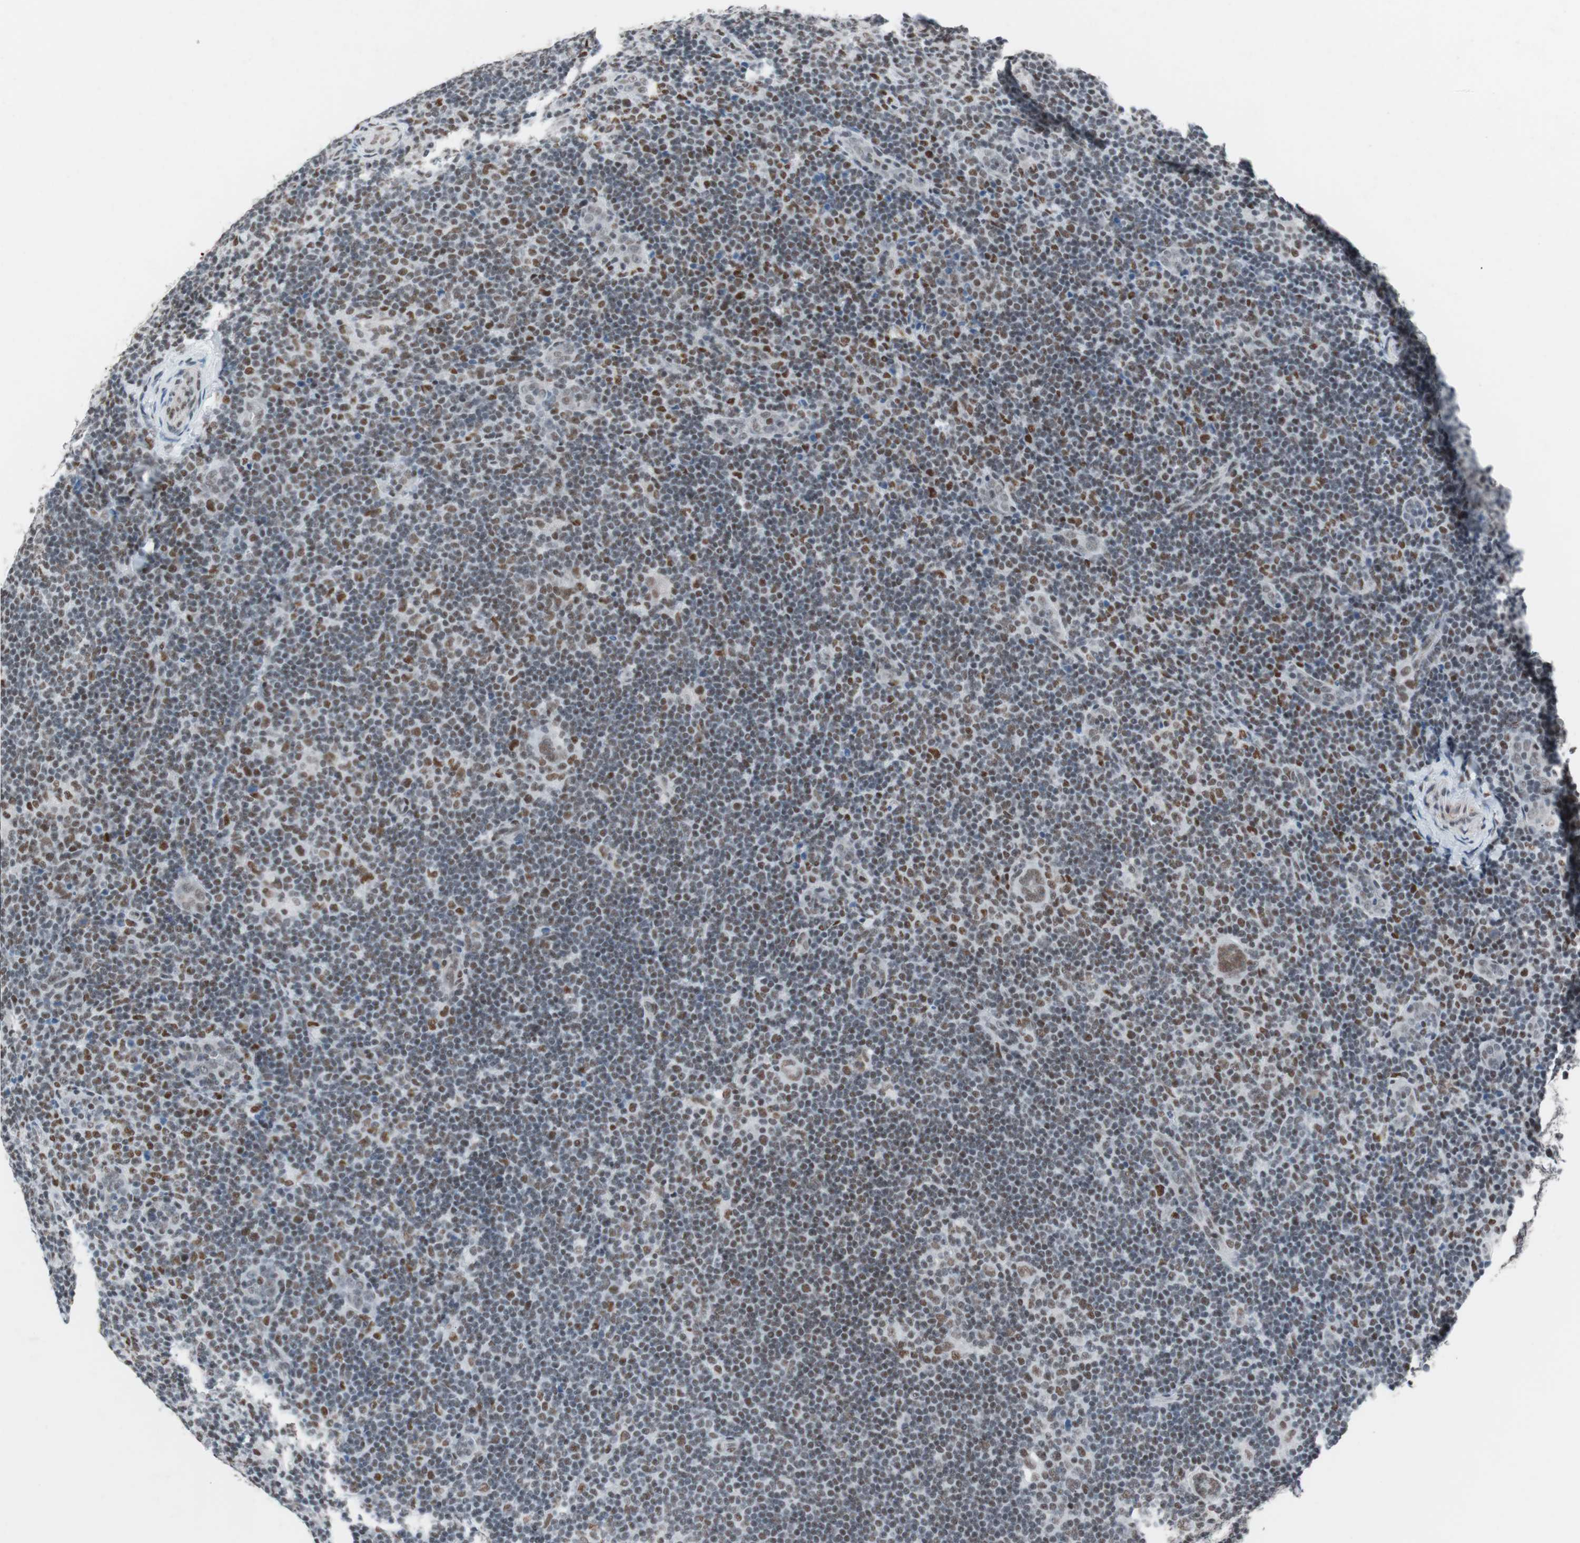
{"staining": {"intensity": "moderate", "quantity": "25%-75%", "location": "nuclear"}, "tissue": "lymphoma", "cell_type": "Tumor cells", "image_type": "cancer", "snomed": [{"axis": "morphology", "description": "Hodgkin's disease, NOS"}, {"axis": "topography", "description": "Lymph node"}], "caption": "Hodgkin's disease was stained to show a protein in brown. There is medium levels of moderate nuclear staining in about 25%-75% of tumor cells.", "gene": "ARID1A", "patient": {"sex": "female", "age": 57}}